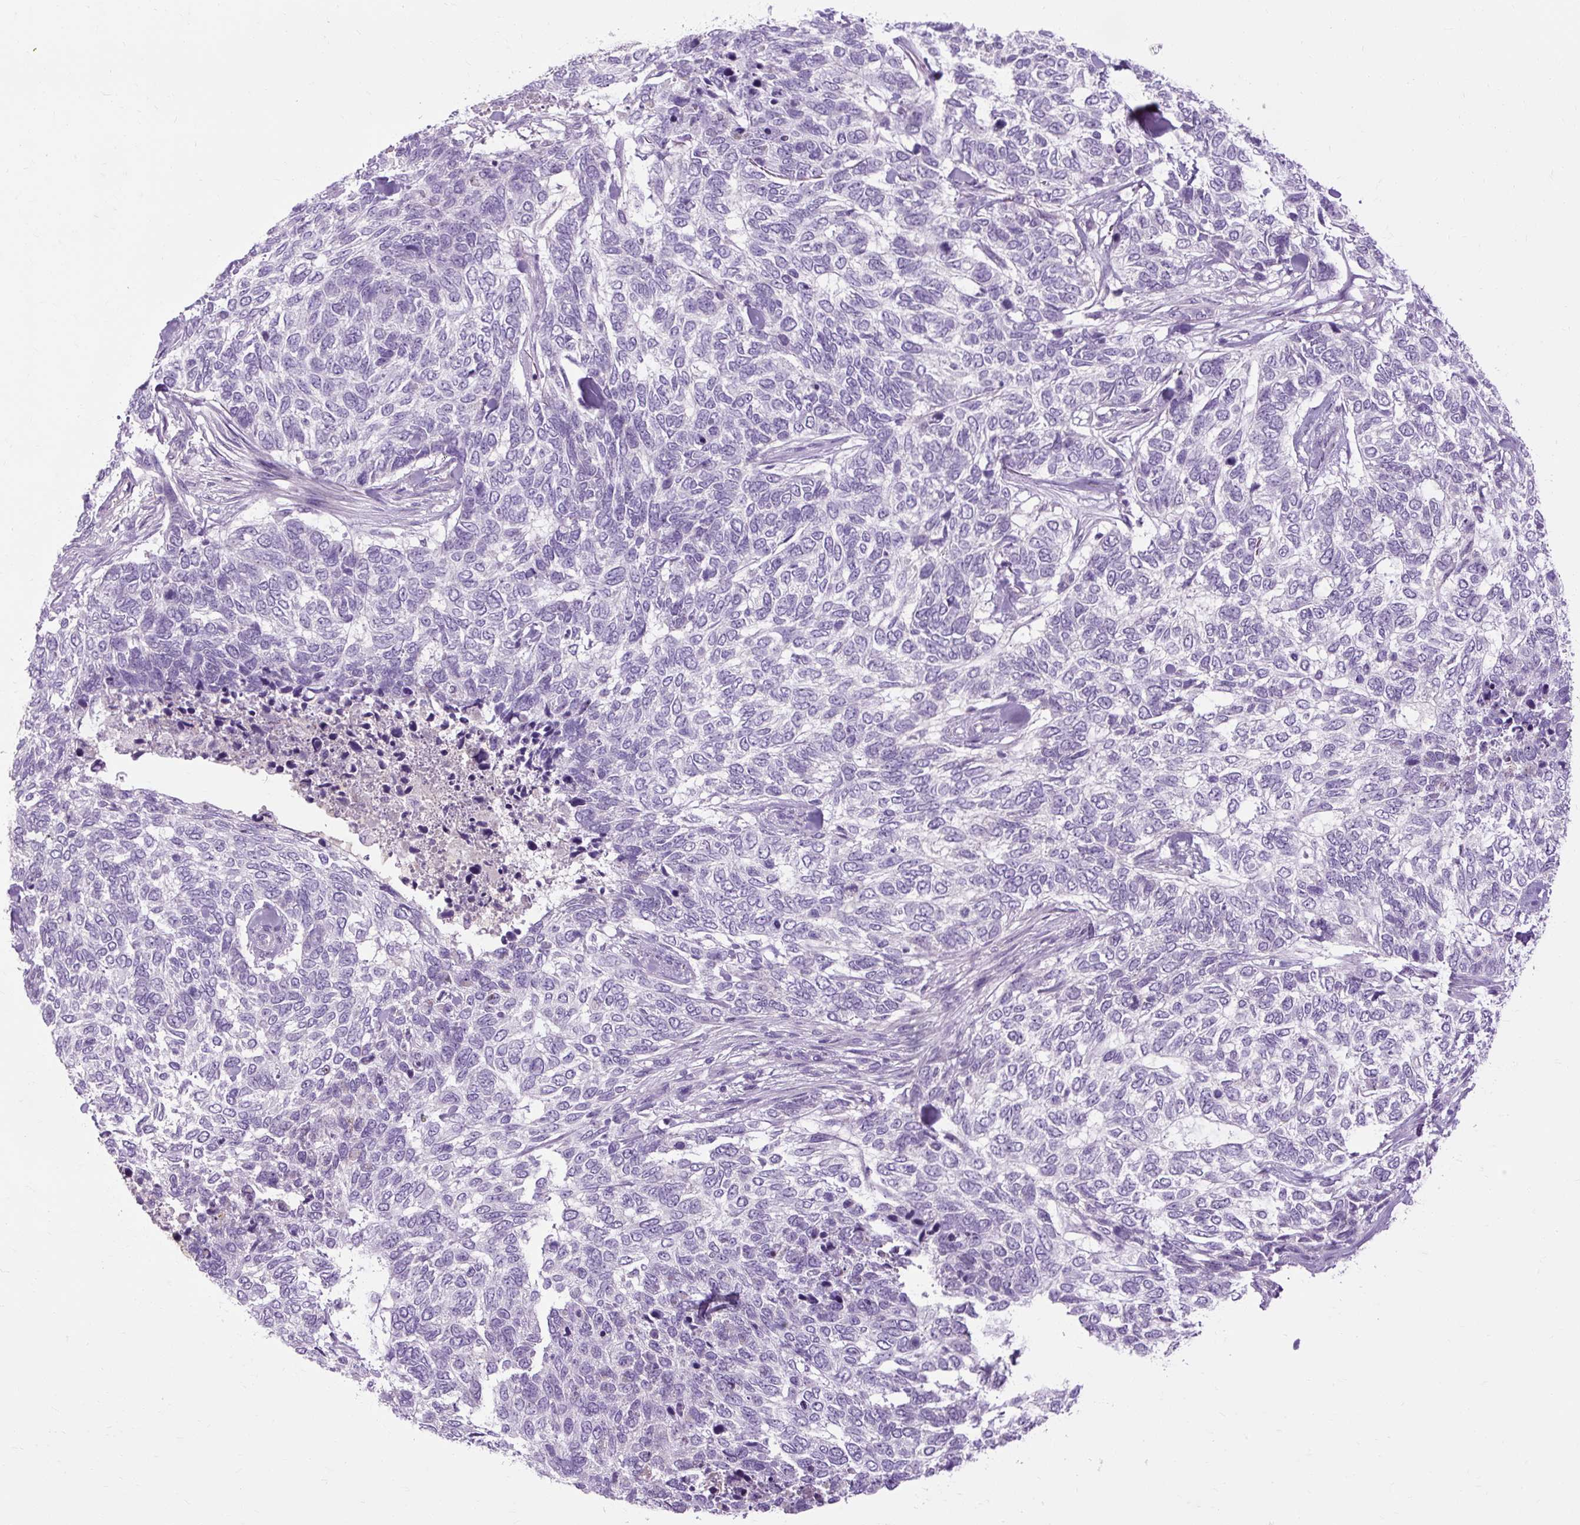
{"staining": {"intensity": "negative", "quantity": "none", "location": "none"}, "tissue": "skin cancer", "cell_type": "Tumor cells", "image_type": "cancer", "snomed": [{"axis": "morphology", "description": "Basal cell carcinoma"}, {"axis": "topography", "description": "Skin"}], "caption": "Tumor cells show no significant protein positivity in skin basal cell carcinoma.", "gene": "ARRDC2", "patient": {"sex": "female", "age": 65}}